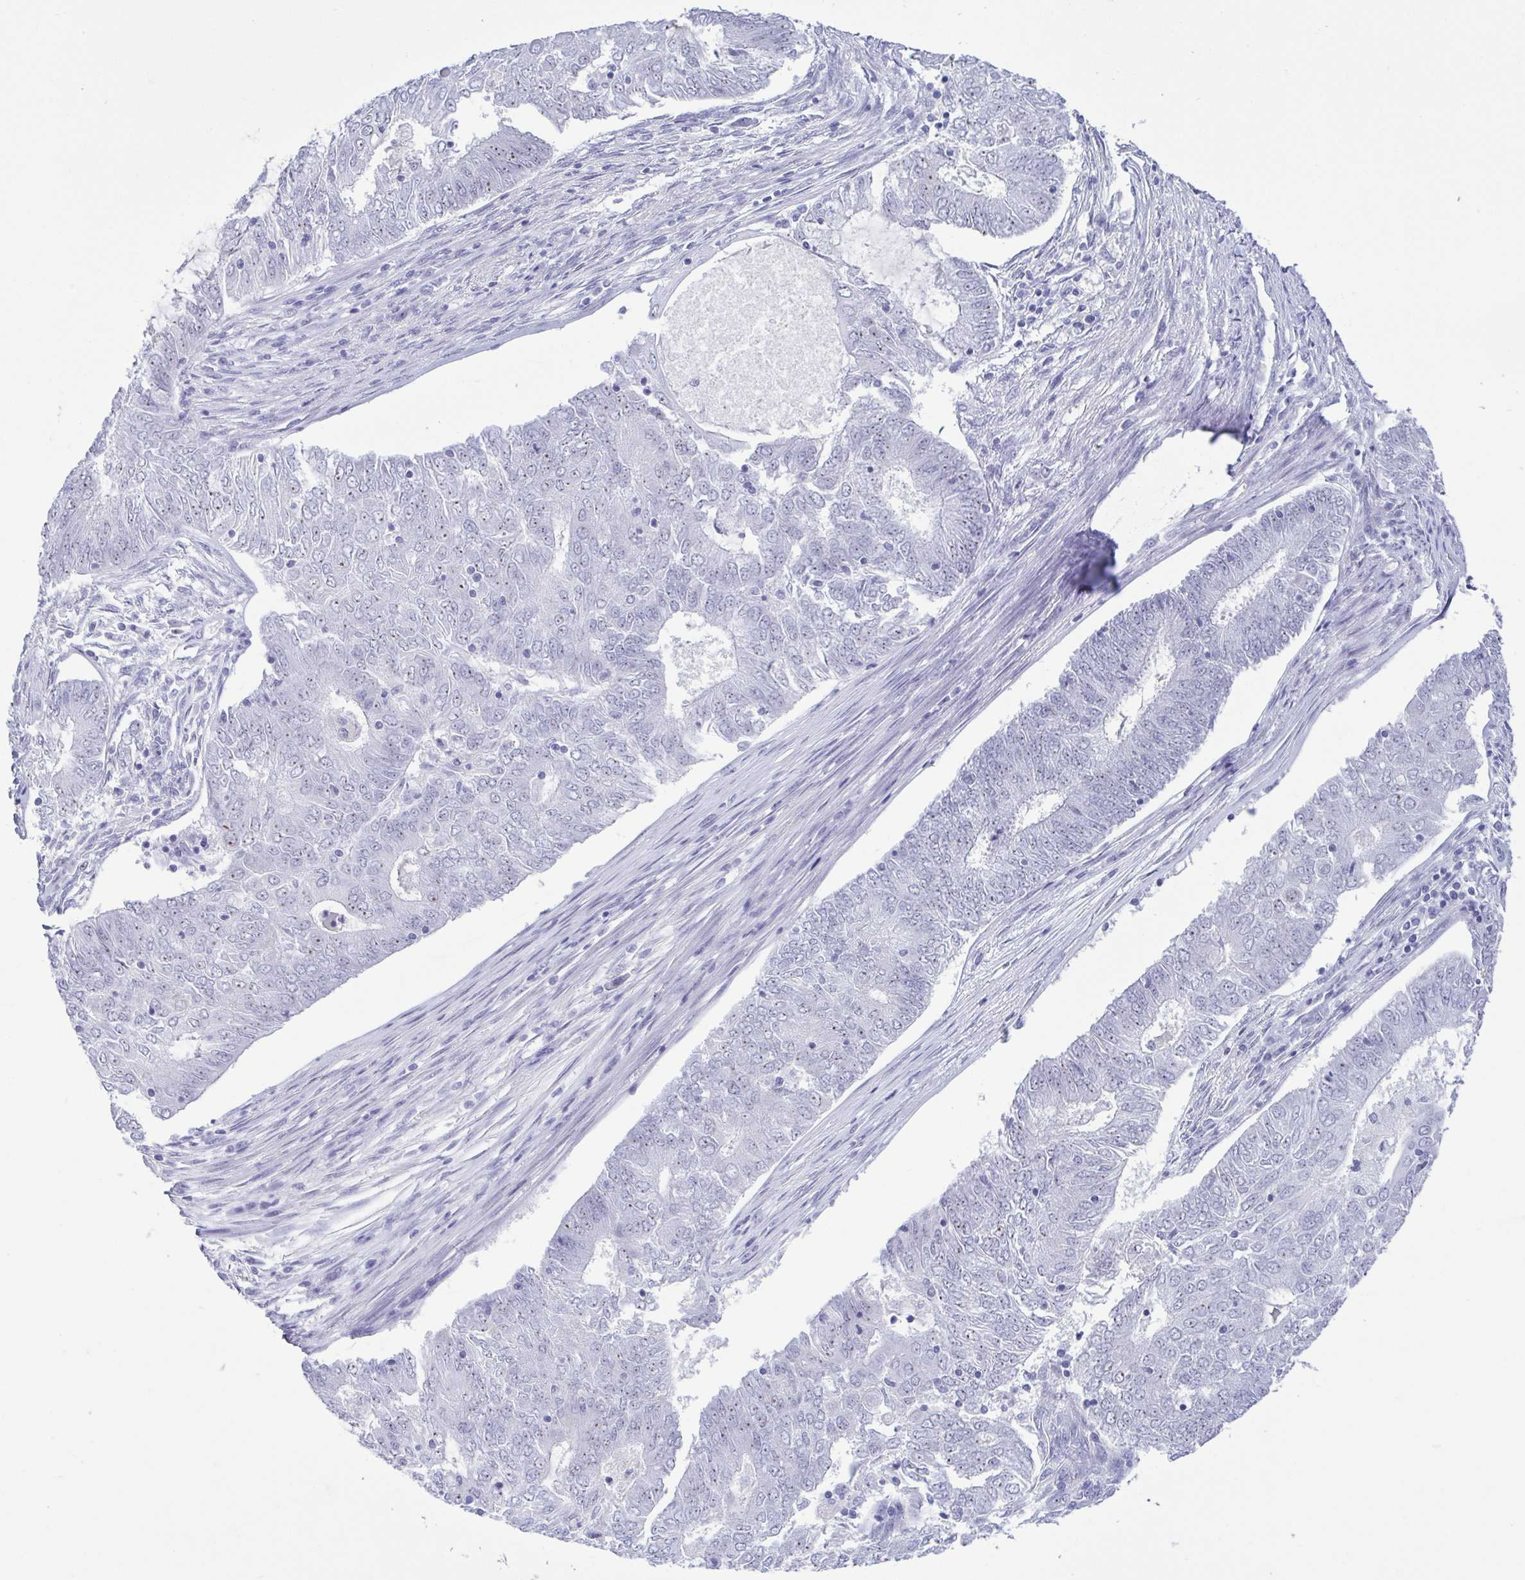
{"staining": {"intensity": "negative", "quantity": "none", "location": "none"}, "tissue": "endometrial cancer", "cell_type": "Tumor cells", "image_type": "cancer", "snomed": [{"axis": "morphology", "description": "Adenocarcinoma, NOS"}, {"axis": "topography", "description": "Endometrium"}], "caption": "DAB immunohistochemical staining of human endometrial adenocarcinoma shows no significant expression in tumor cells. The staining was performed using DAB to visualize the protein expression in brown, while the nuclei were stained in blue with hematoxylin (Magnification: 20x).", "gene": "BZW1", "patient": {"sex": "female", "age": 62}}